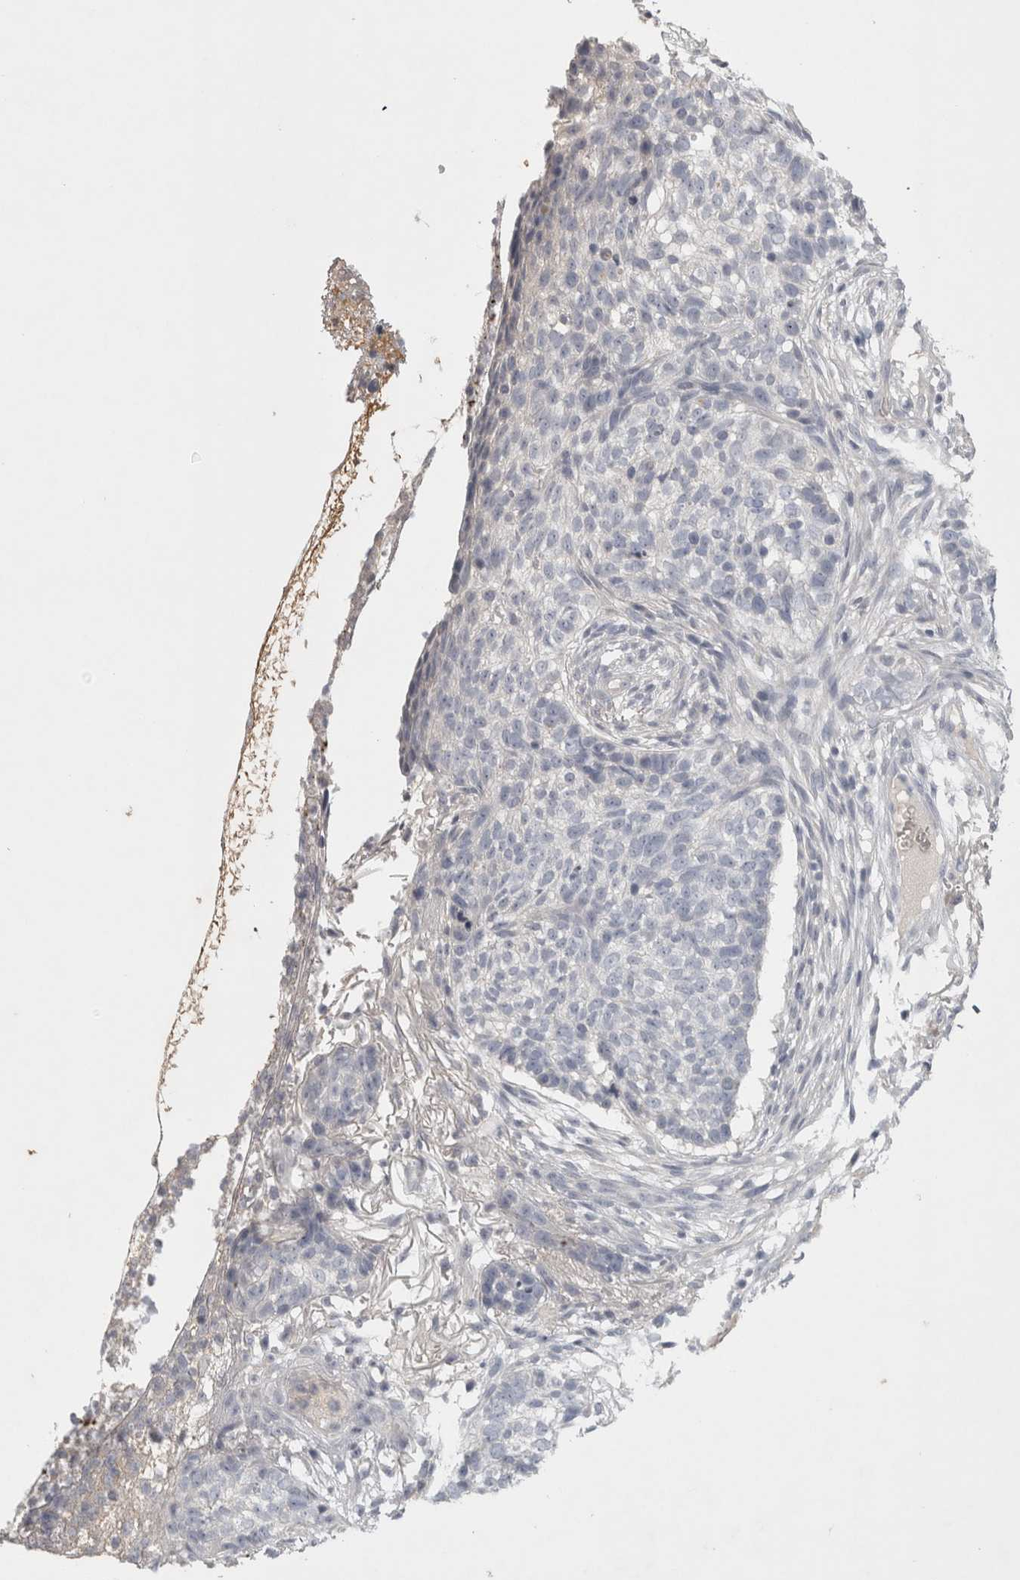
{"staining": {"intensity": "negative", "quantity": "none", "location": "none"}, "tissue": "skin cancer", "cell_type": "Tumor cells", "image_type": "cancer", "snomed": [{"axis": "morphology", "description": "Basal cell carcinoma"}, {"axis": "topography", "description": "Skin"}], "caption": "The photomicrograph displays no staining of tumor cells in skin cancer (basal cell carcinoma). The staining was performed using DAB to visualize the protein expression in brown, while the nuclei were stained in blue with hematoxylin (Magnification: 20x).", "gene": "ENPP7", "patient": {"sex": "male", "age": 85}}